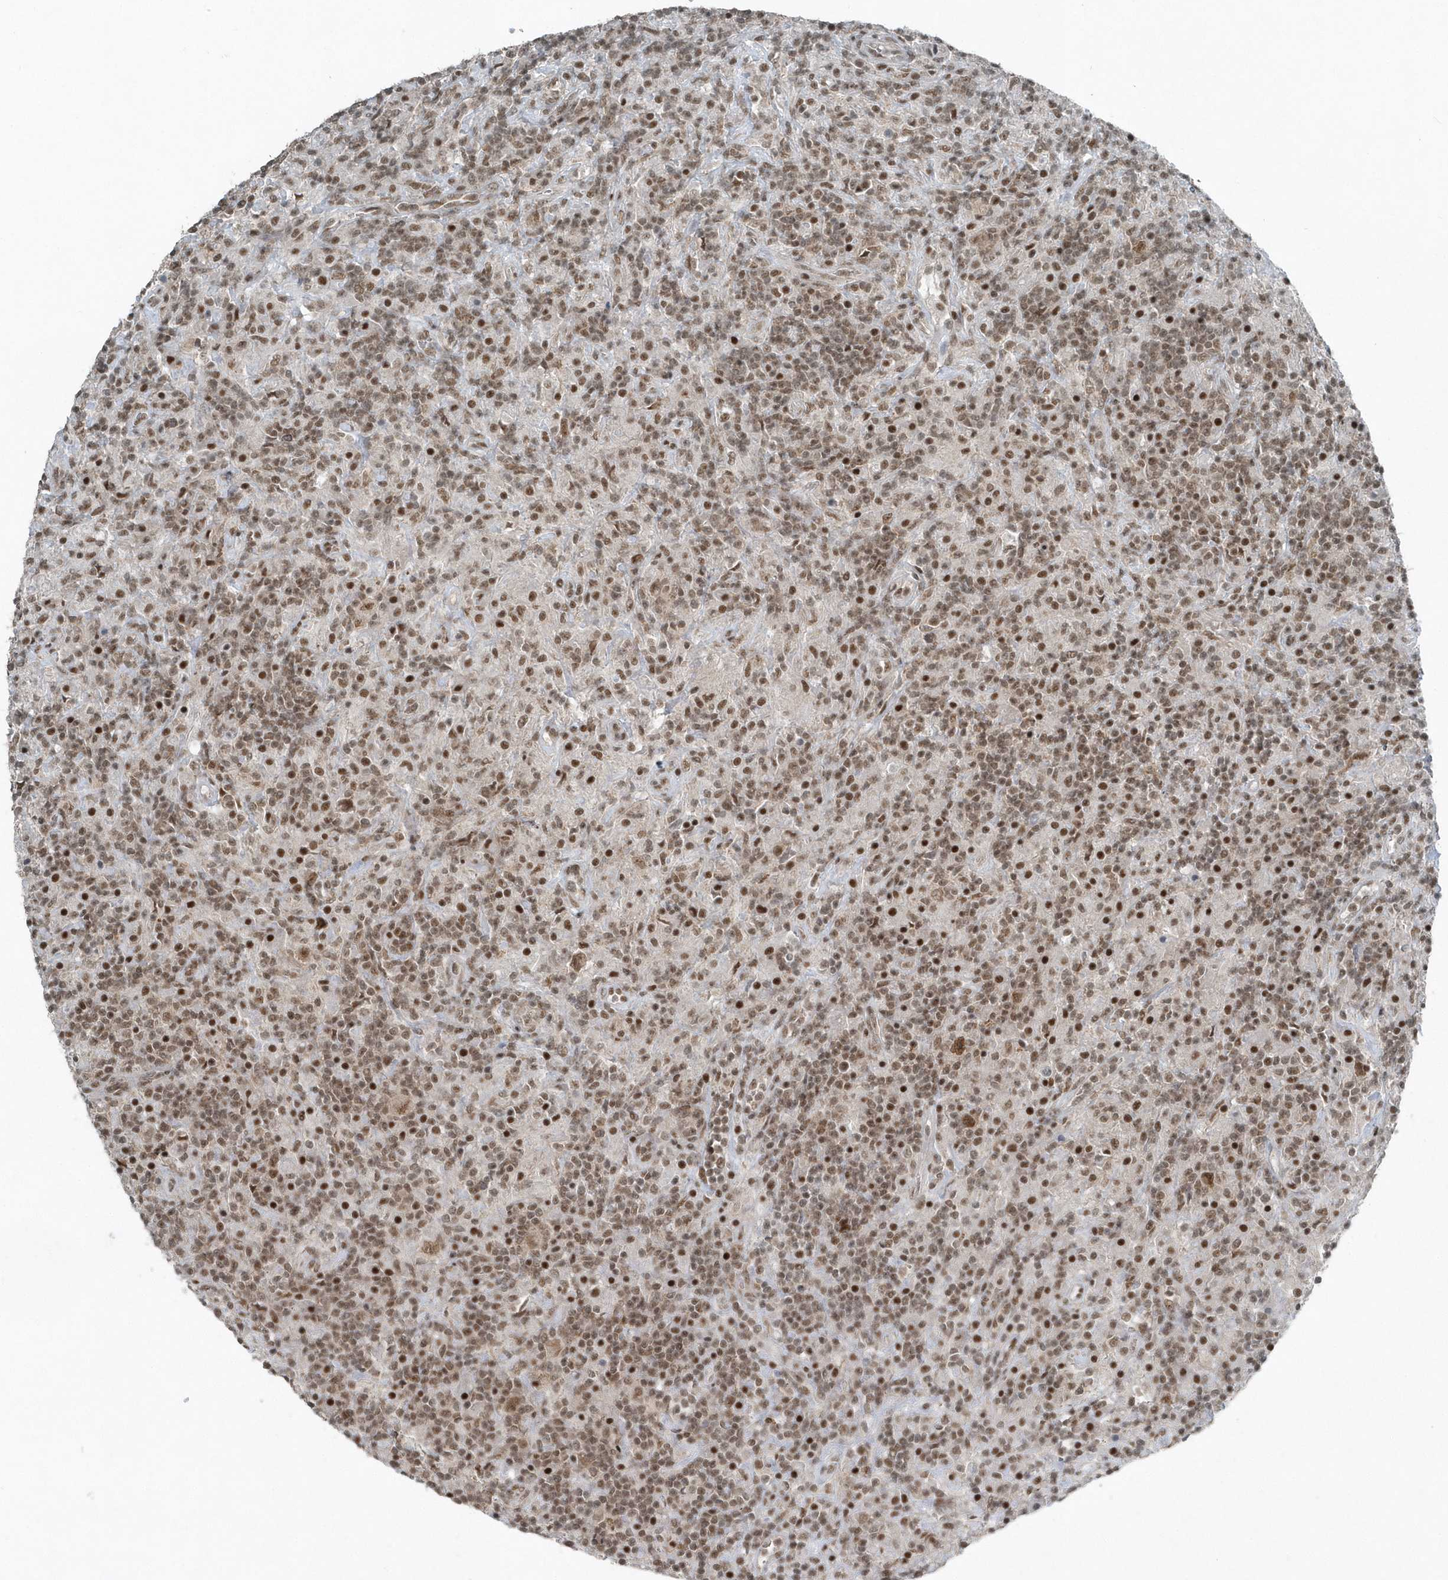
{"staining": {"intensity": "moderate", "quantity": ">75%", "location": "nuclear"}, "tissue": "lymphoma", "cell_type": "Tumor cells", "image_type": "cancer", "snomed": [{"axis": "morphology", "description": "Hodgkin's disease, NOS"}, {"axis": "topography", "description": "Lymph node"}], "caption": "Protein staining reveals moderate nuclear staining in approximately >75% of tumor cells in lymphoma.", "gene": "YTHDC1", "patient": {"sex": "male", "age": 70}}